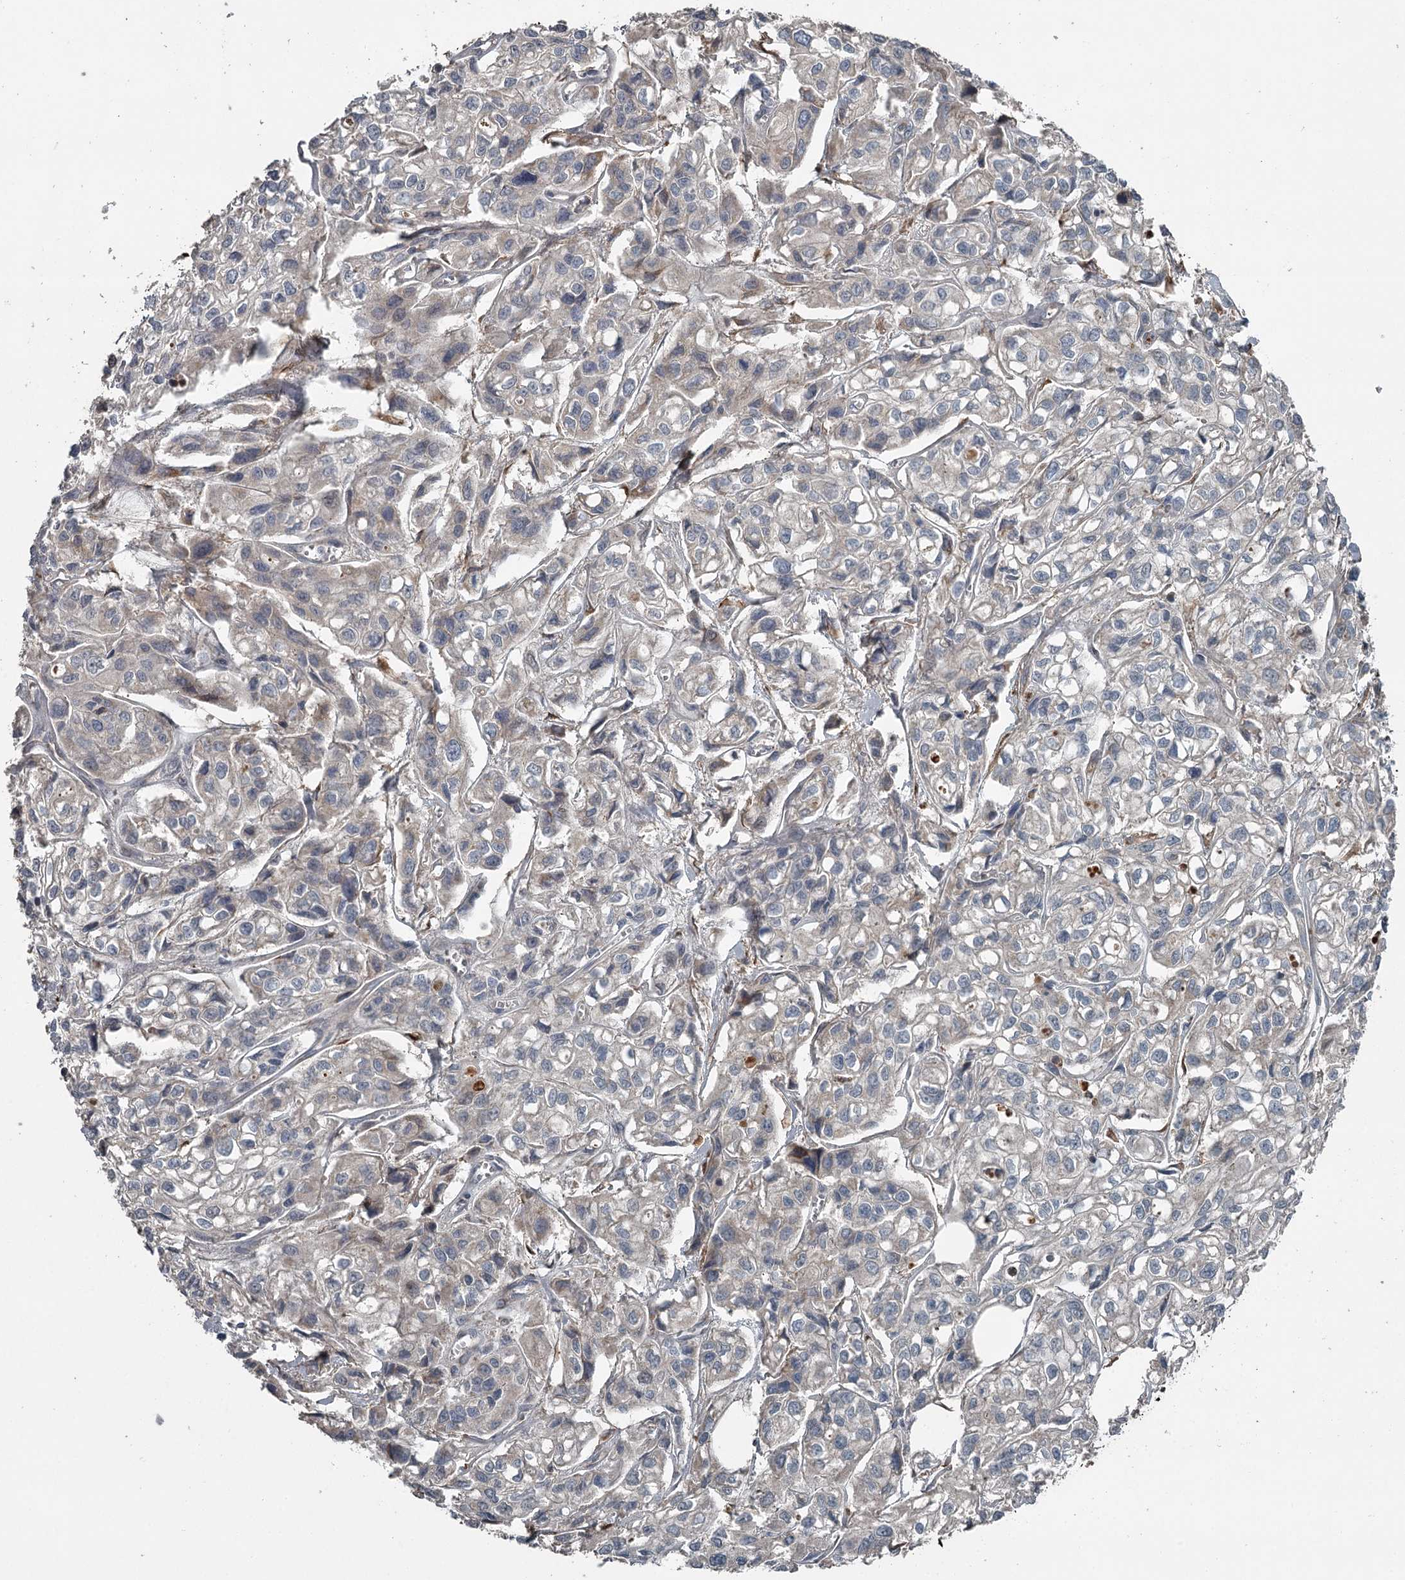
{"staining": {"intensity": "weak", "quantity": "<25%", "location": "cytoplasmic/membranous"}, "tissue": "urothelial cancer", "cell_type": "Tumor cells", "image_type": "cancer", "snomed": [{"axis": "morphology", "description": "Urothelial carcinoma, High grade"}, {"axis": "topography", "description": "Urinary bladder"}], "caption": "Immunohistochemistry of urothelial carcinoma (high-grade) shows no expression in tumor cells.", "gene": "RASSF8", "patient": {"sex": "male", "age": 67}}